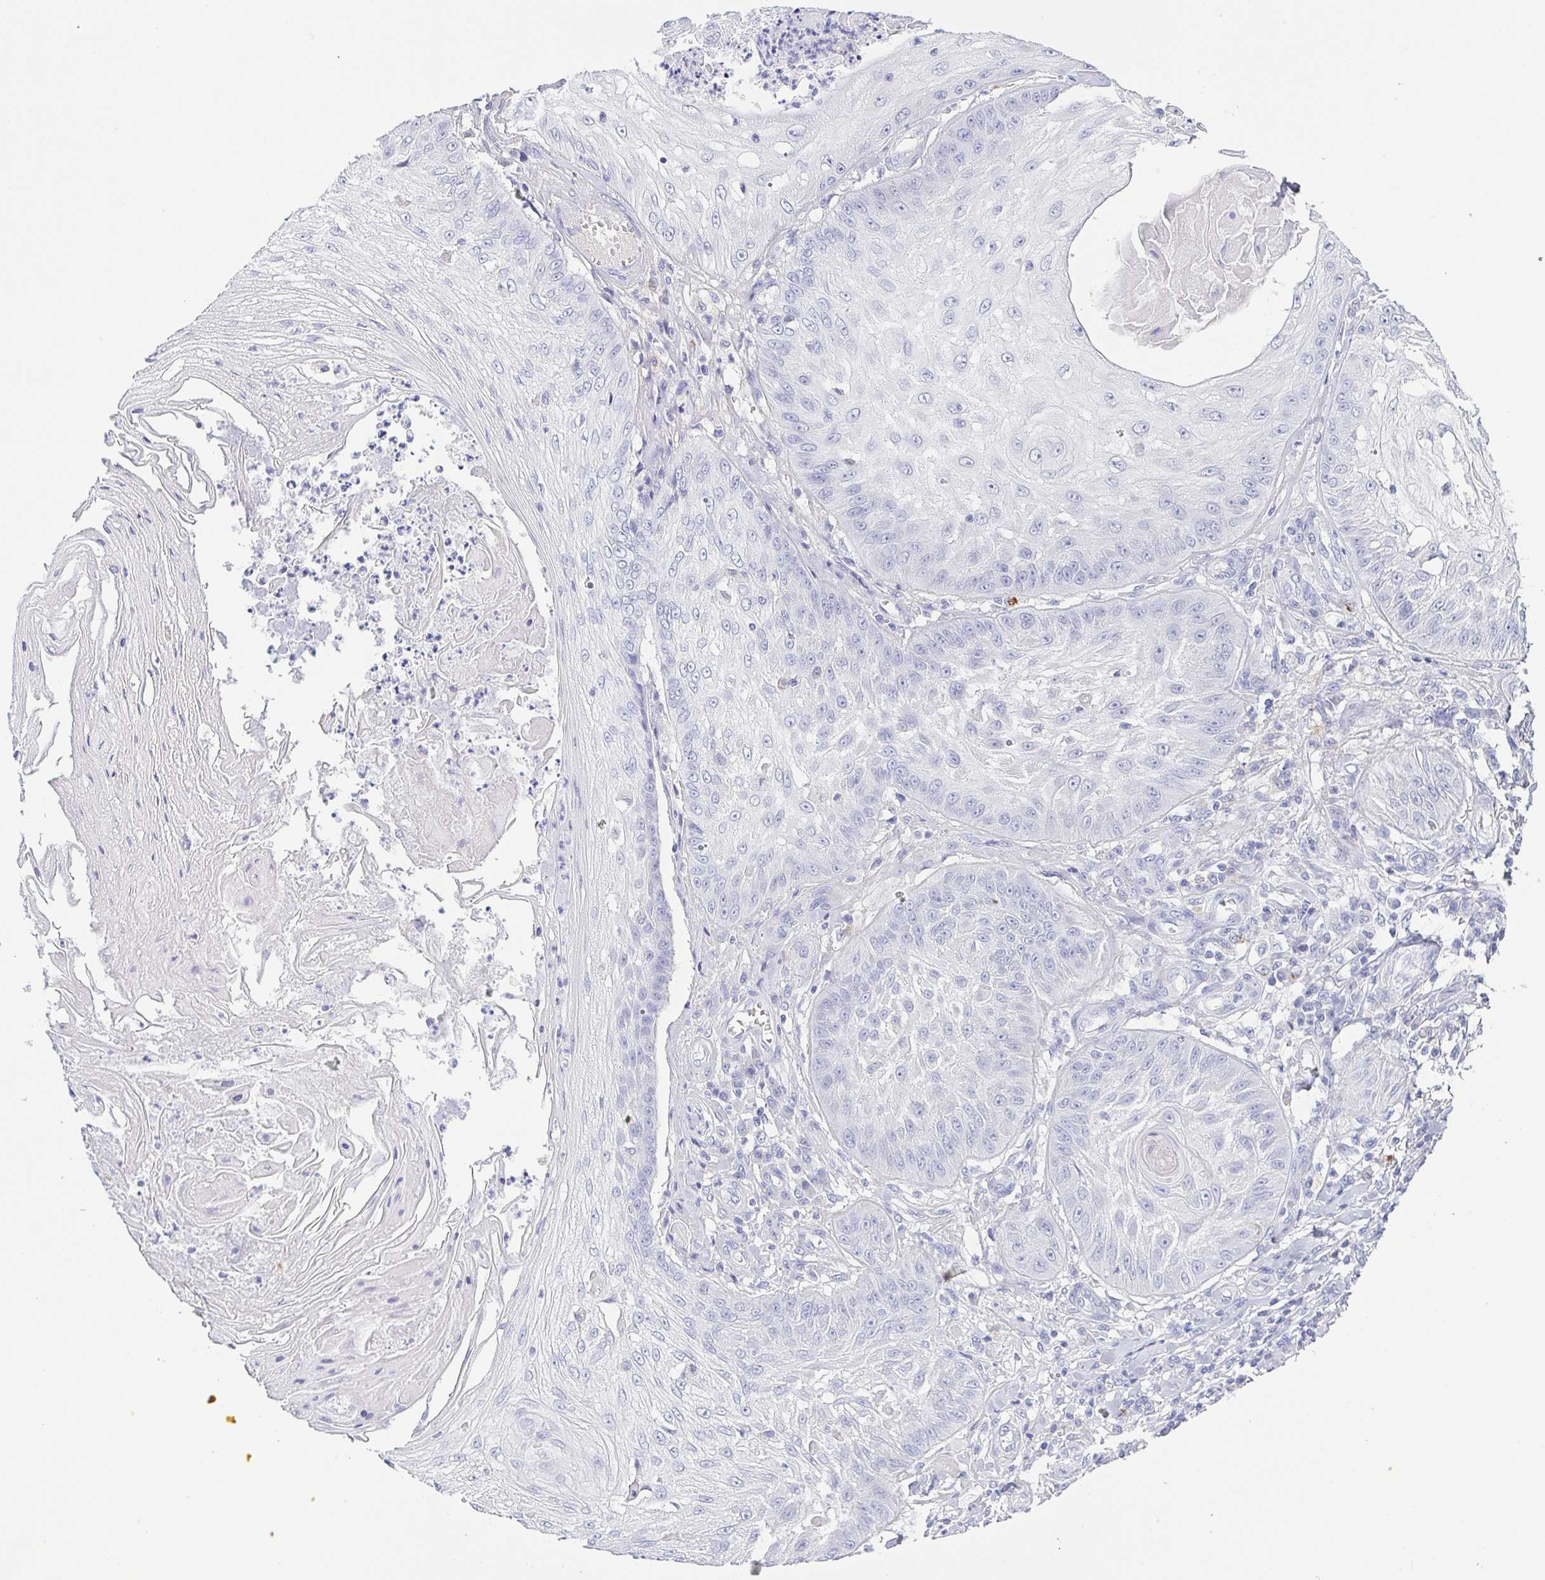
{"staining": {"intensity": "negative", "quantity": "none", "location": "none"}, "tissue": "skin cancer", "cell_type": "Tumor cells", "image_type": "cancer", "snomed": [{"axis": "morphology", "description": "Squamous cell carcinoma, NOS"}, {"axis": "topography", "description": "Skin"}], "caption": "Skin cancer was stained to show a protein in brown. There is no significant staining in tumor cells.", "gene": "PKDREJ", "patient": {"sex": "male", "age": 70}}